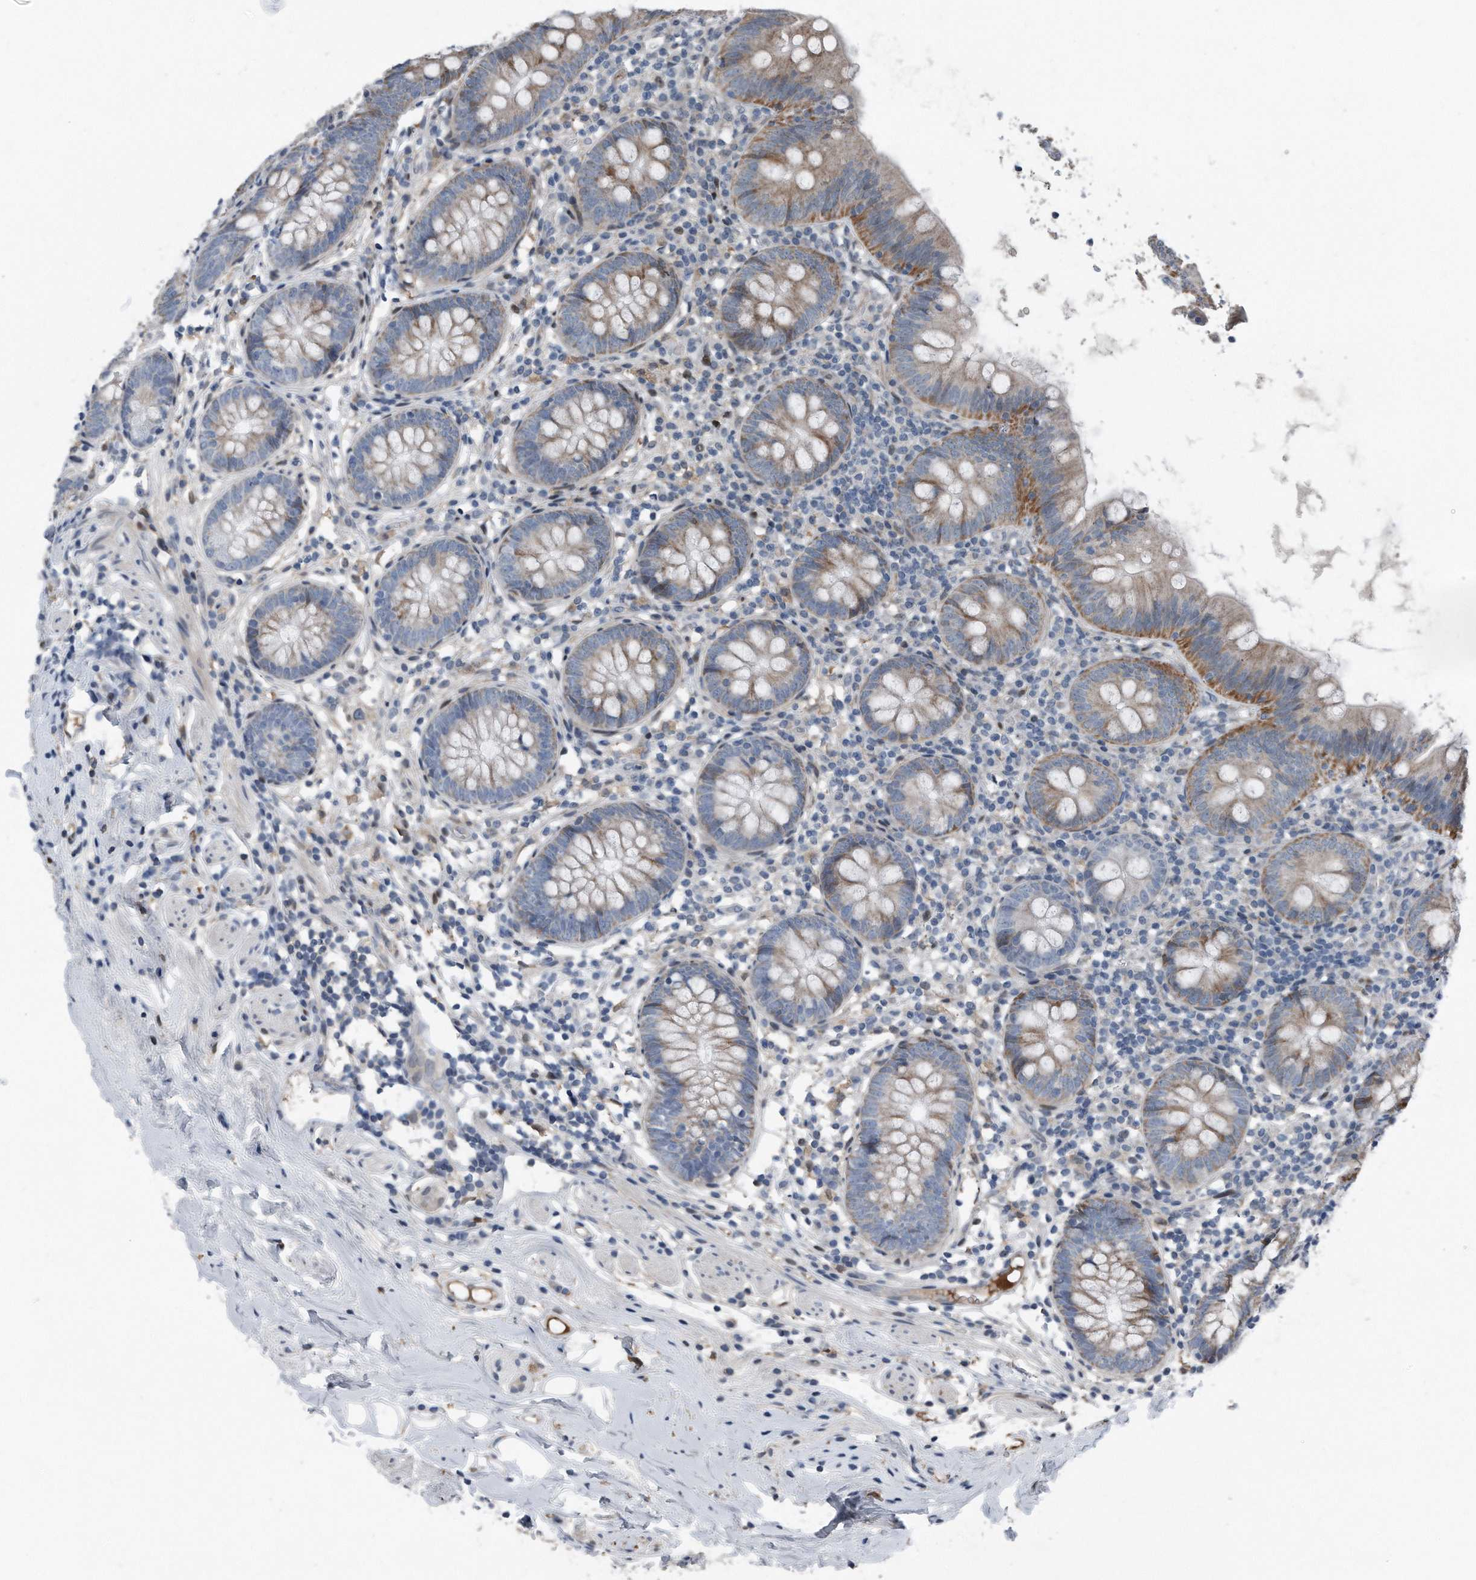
{"staining": {"intensity": "moderate", "quantity": ">75%", "location": "cytoplasmic/membranous"}, "tissue": "appendix", "cell_type": "Glandular cells", "image_type": "normal", "snomed": [{"axis": "morphology", "description": "Normal tissue, NOS"}, {"axis": "topography", "description": "Appendix"}], "caption": "Protein analysis of normal appendix reveals moderate cytoplasmic/membranous staining in about >75% of glandular cells. Immunohistochemistry (ihc) stains the protein in brown and the nuclei are stained blue.", "gene": "DST", "patient": {"sex": "female", "age": 62}}